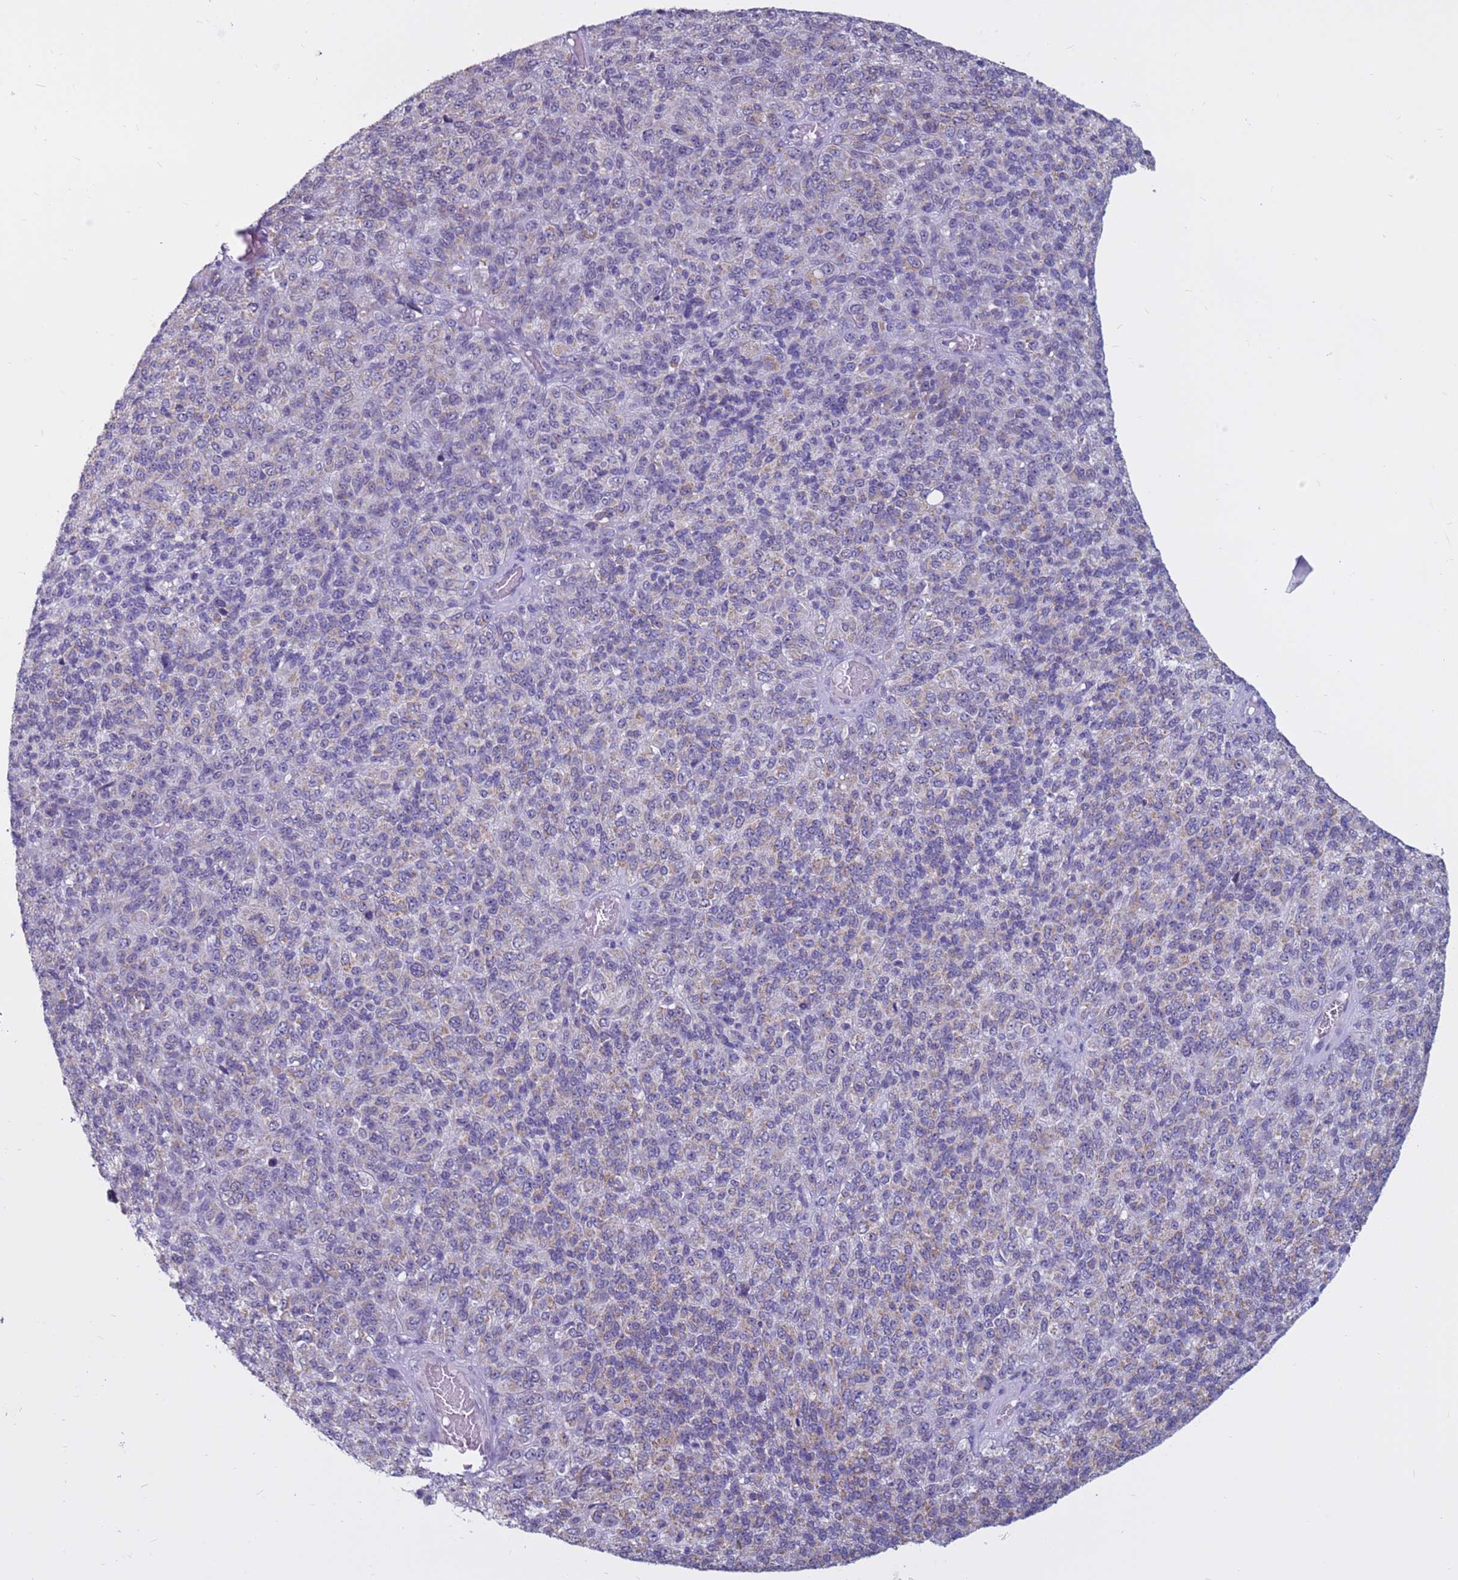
{"staining": {"intensity": "moderate", "quantity": "25%-75%", "location": "cytoplasmic/membranous"}, "tissue": "melanoma", "cell_type": "Tumor cells", "image_type": "cancer", "snomed": [{"axis": "morphology", "description": "Malignant melanoma, Metastatic site"}, {"axis": "topography", "description": "Brain"}], "caption": "Protein staining reveals moderate cytoplasmic/membranous expression in about 25%-75% of tumor cells in melanoma.", "gene": "CDK2AP2", "patient": {"sex": "female", "age": 56}}